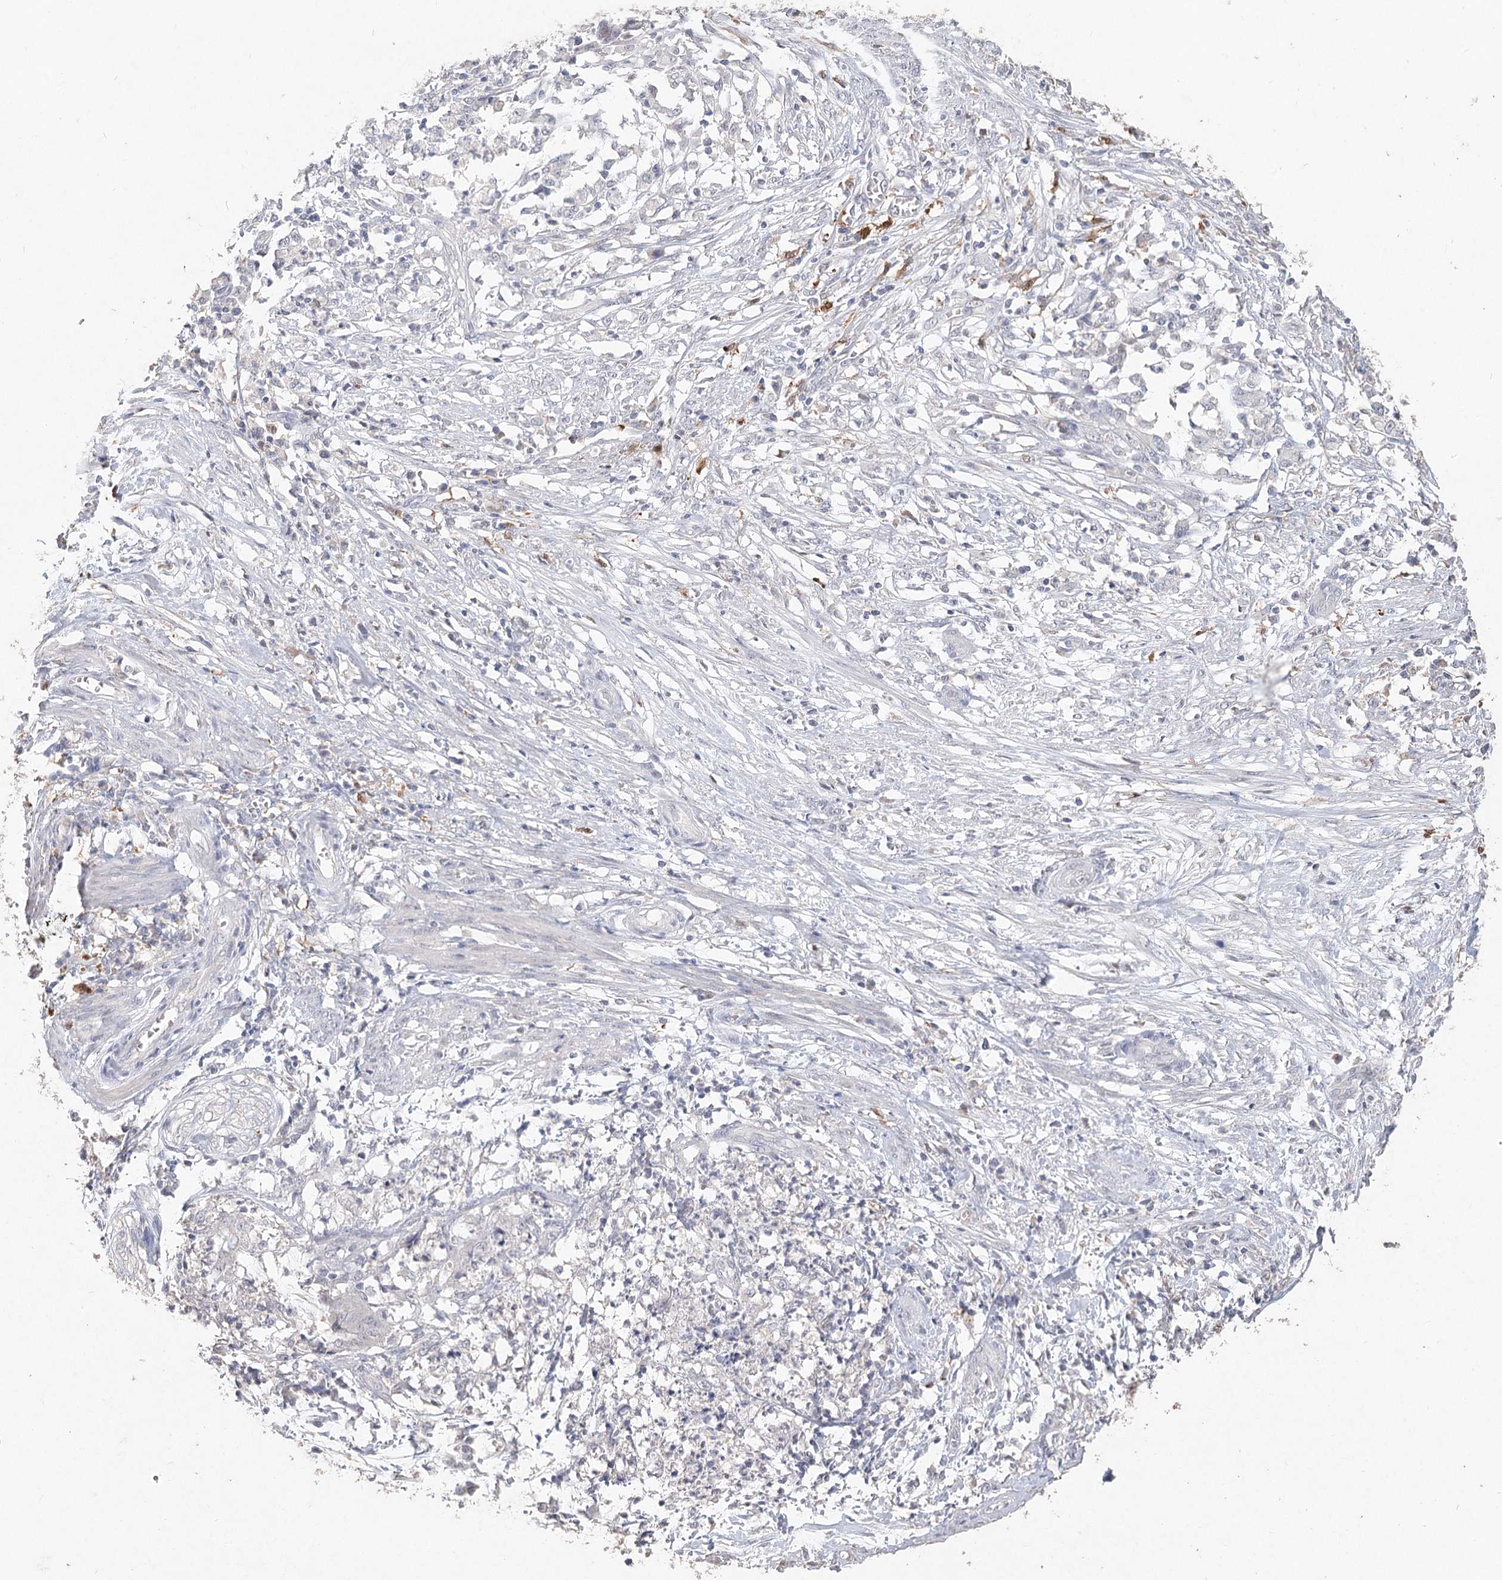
{"staining": {"intensity": "negative", "quantity": "none", "location": "none"}, "tissue": "endometrial cancer", "cell_type": "Tumor cells", "image_type": "cancer", "snomed": [{"axis": "morphology", "description": "Necrosis, NOS"}, {"axis": "morphology", "description": "Adenocarcinoma, NOS"}, {"axis": "topography", "description": "Endometrium"}], "caption": "Immunohistochemical staining of endometrial adenocarcinoma displays no significant expression in tumor cells.", "gene": "ARSI", "patient": {"sex": "female", "age": 79}}